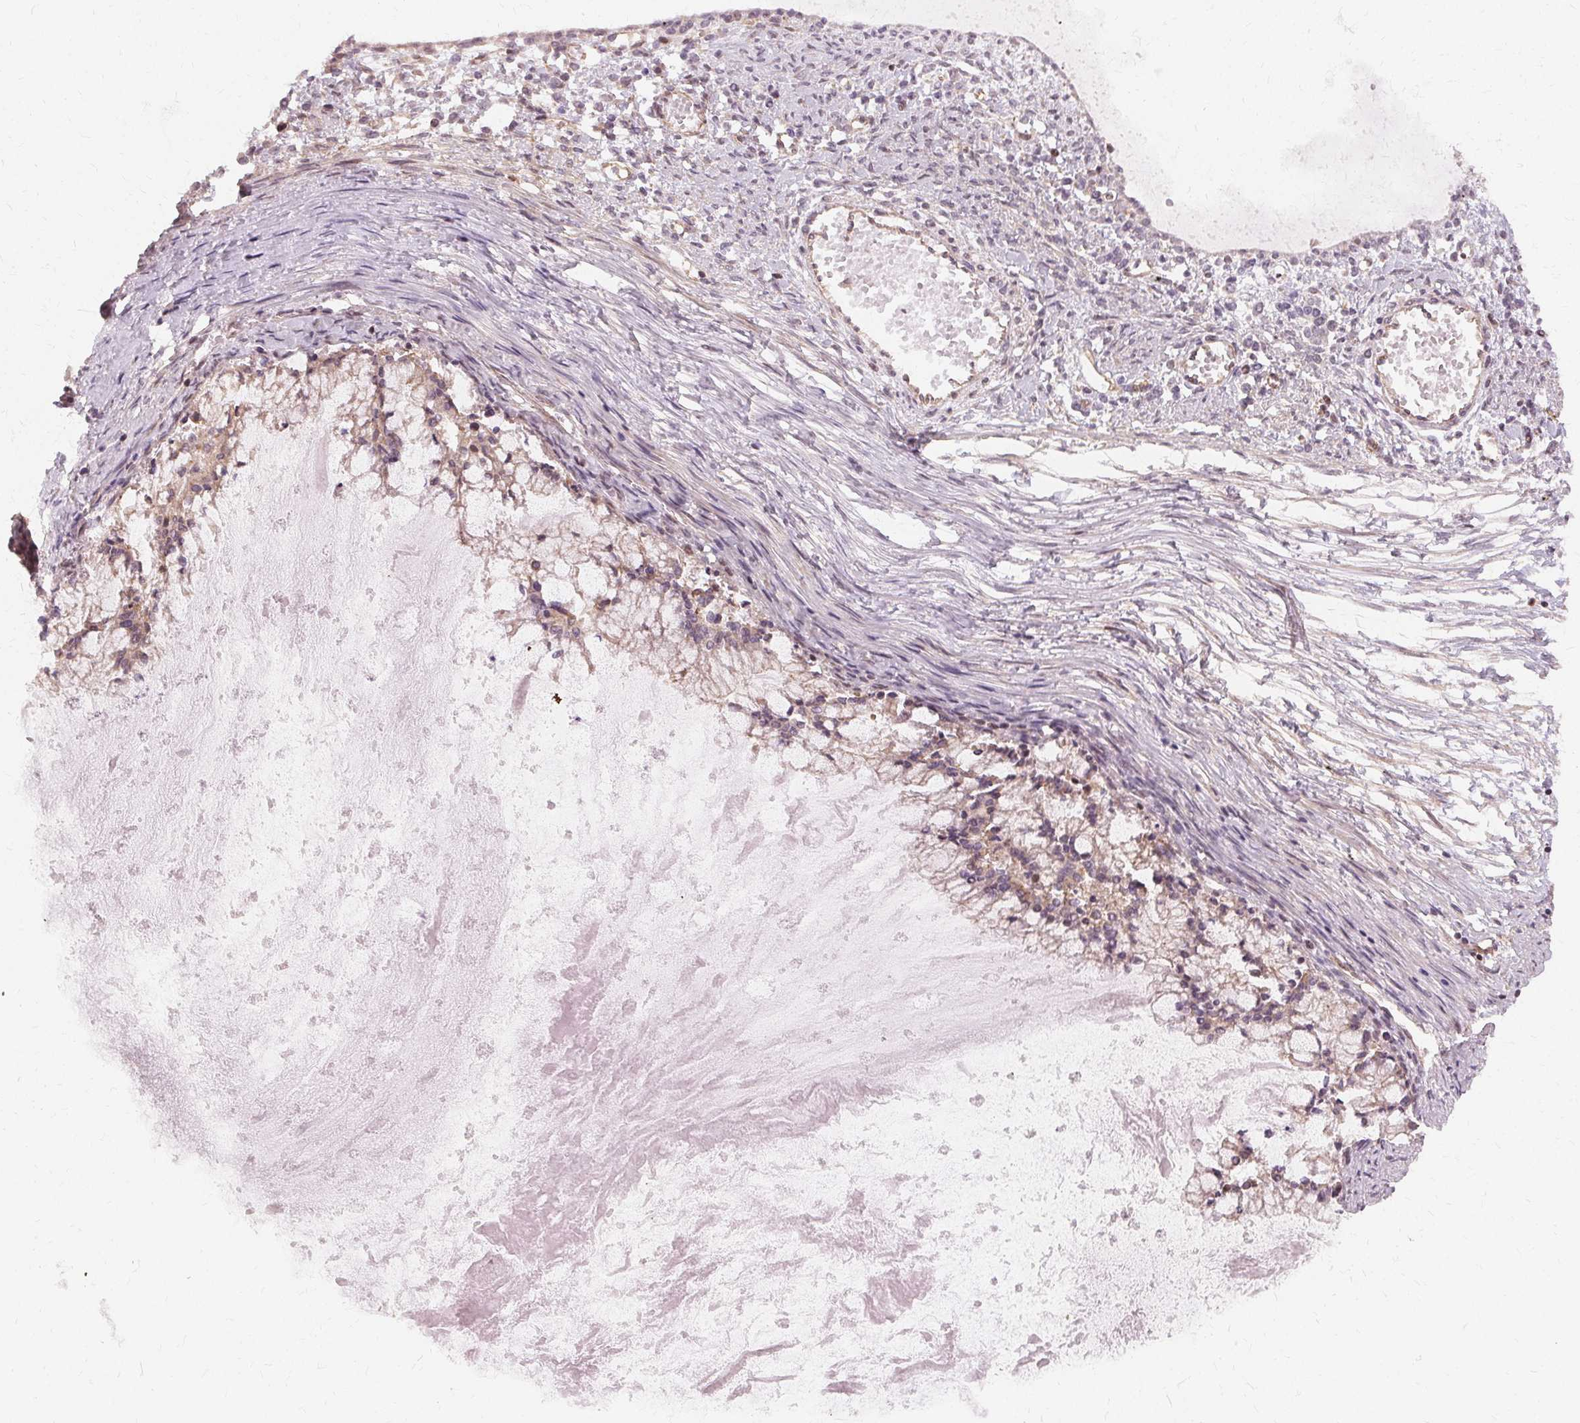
{"staining": {"intensity": "weak", "quantity": "25%-75%", "location": "cytoplasmic/membranous"}, "tissue": "ovarian cancer", "cell_type": "Tumor cells", "image_type": "cancer", "snomed": [{"axis": "morphology", "description": "Cystadenocarcinoma, mucinous, NOS"}, {"axis": "topography", "description": "Ovary"}], "caption": "Weak cytoplasmic/membranous positivity for a protein is appreciated in approximately 25%-75% of tumor cells of ovarian mucinous cystadenocarcinoma using IHC.", "gene": "USP8", "patient": {"sex": "female", "age": 67}}